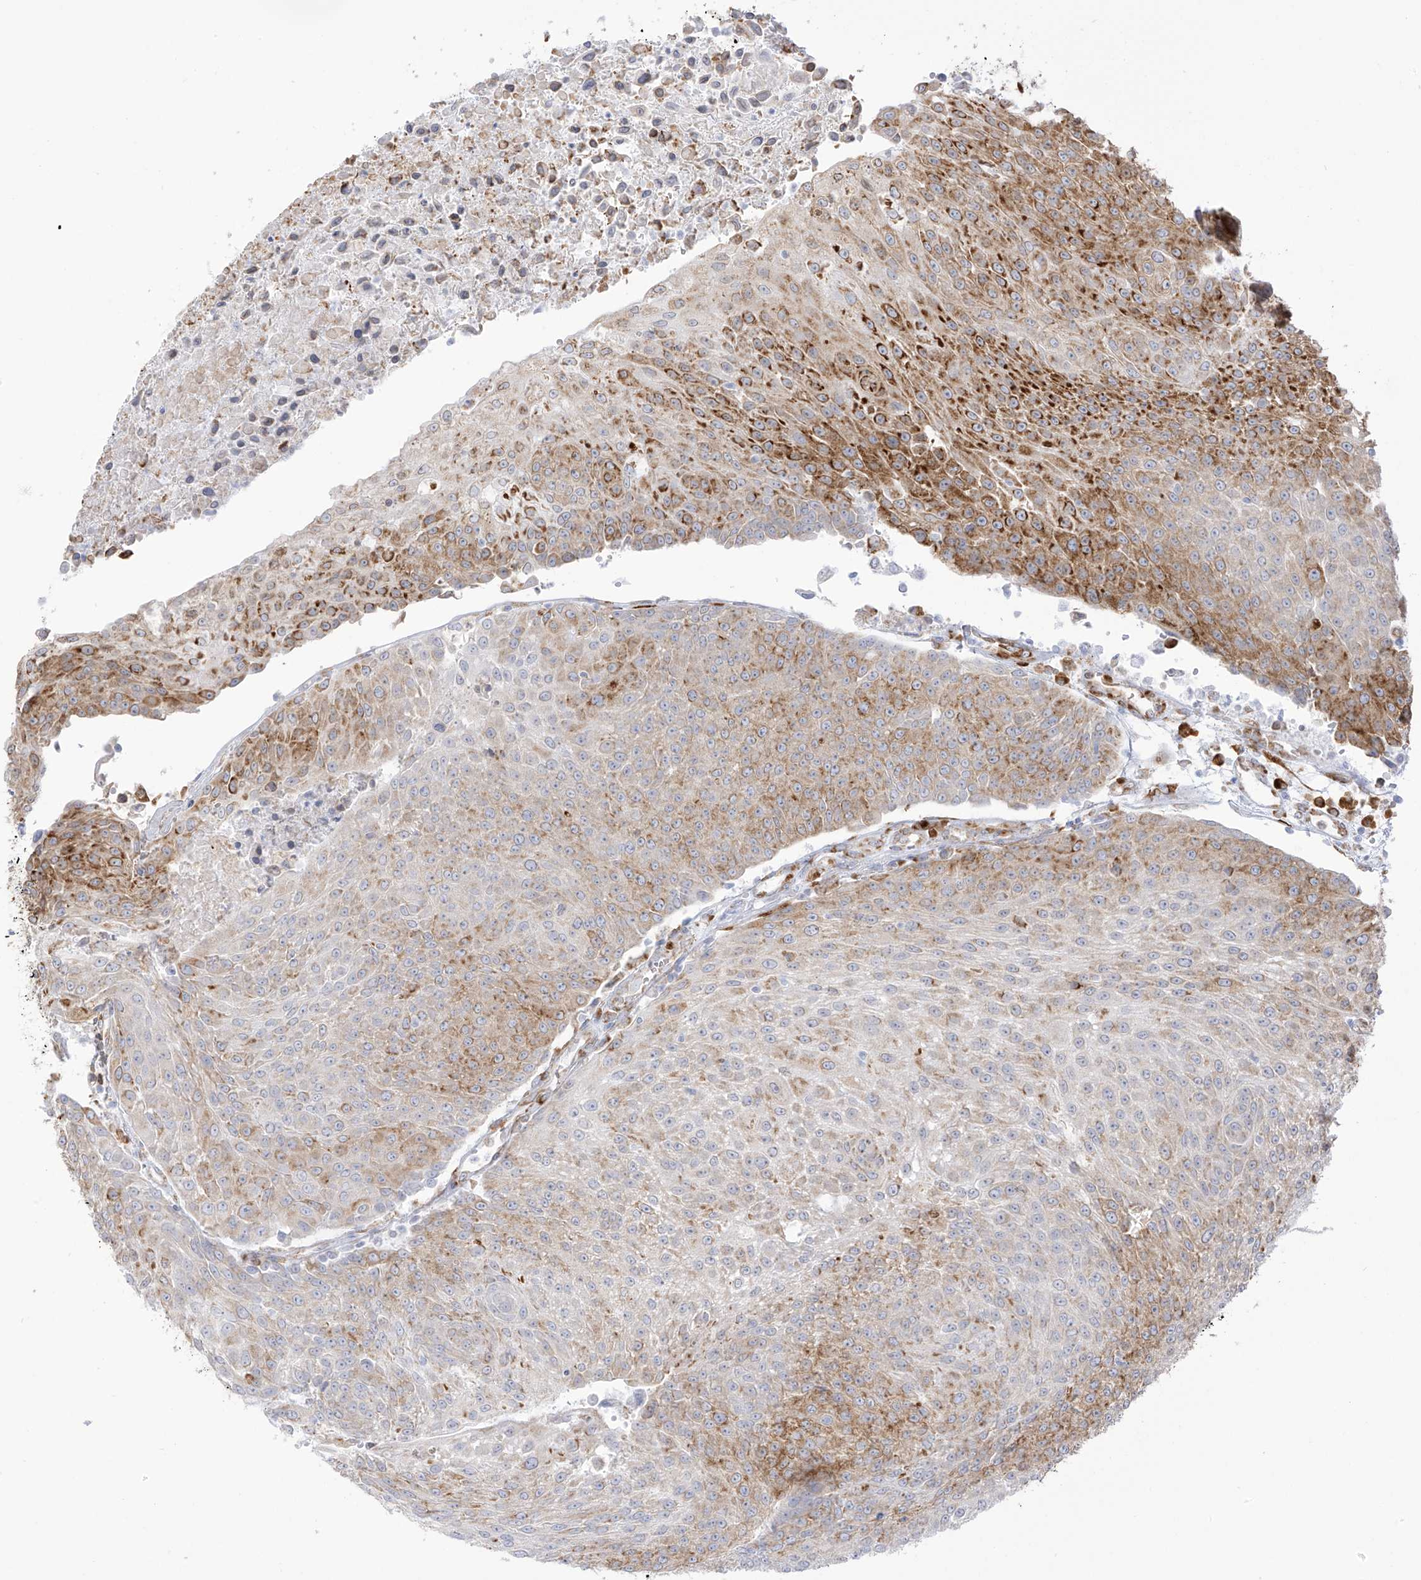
{"staining": {"intensity": "moderate", "quantity": "25%-75%", "location": "cytoplasmic/membranous"}, "tissue": "urothelial cancer", "cell_type": "Tumor cells", "image_type": "cancer", "snomed": [{"axis": "morphology", "description": "Urothelial carcinoma, High grade"}, {"axis": "topography", "description": "Urinary bladder"}], "caption": "Approximately 25%-75% of tumor cells in high-grade urothelial carcinoma show moderate cytoplasmic/membranous protein positivity as visualized by brown immunohistochemical staining.", "gene": "LRRC59", "patient": {"sex": "female", "age": 85}}